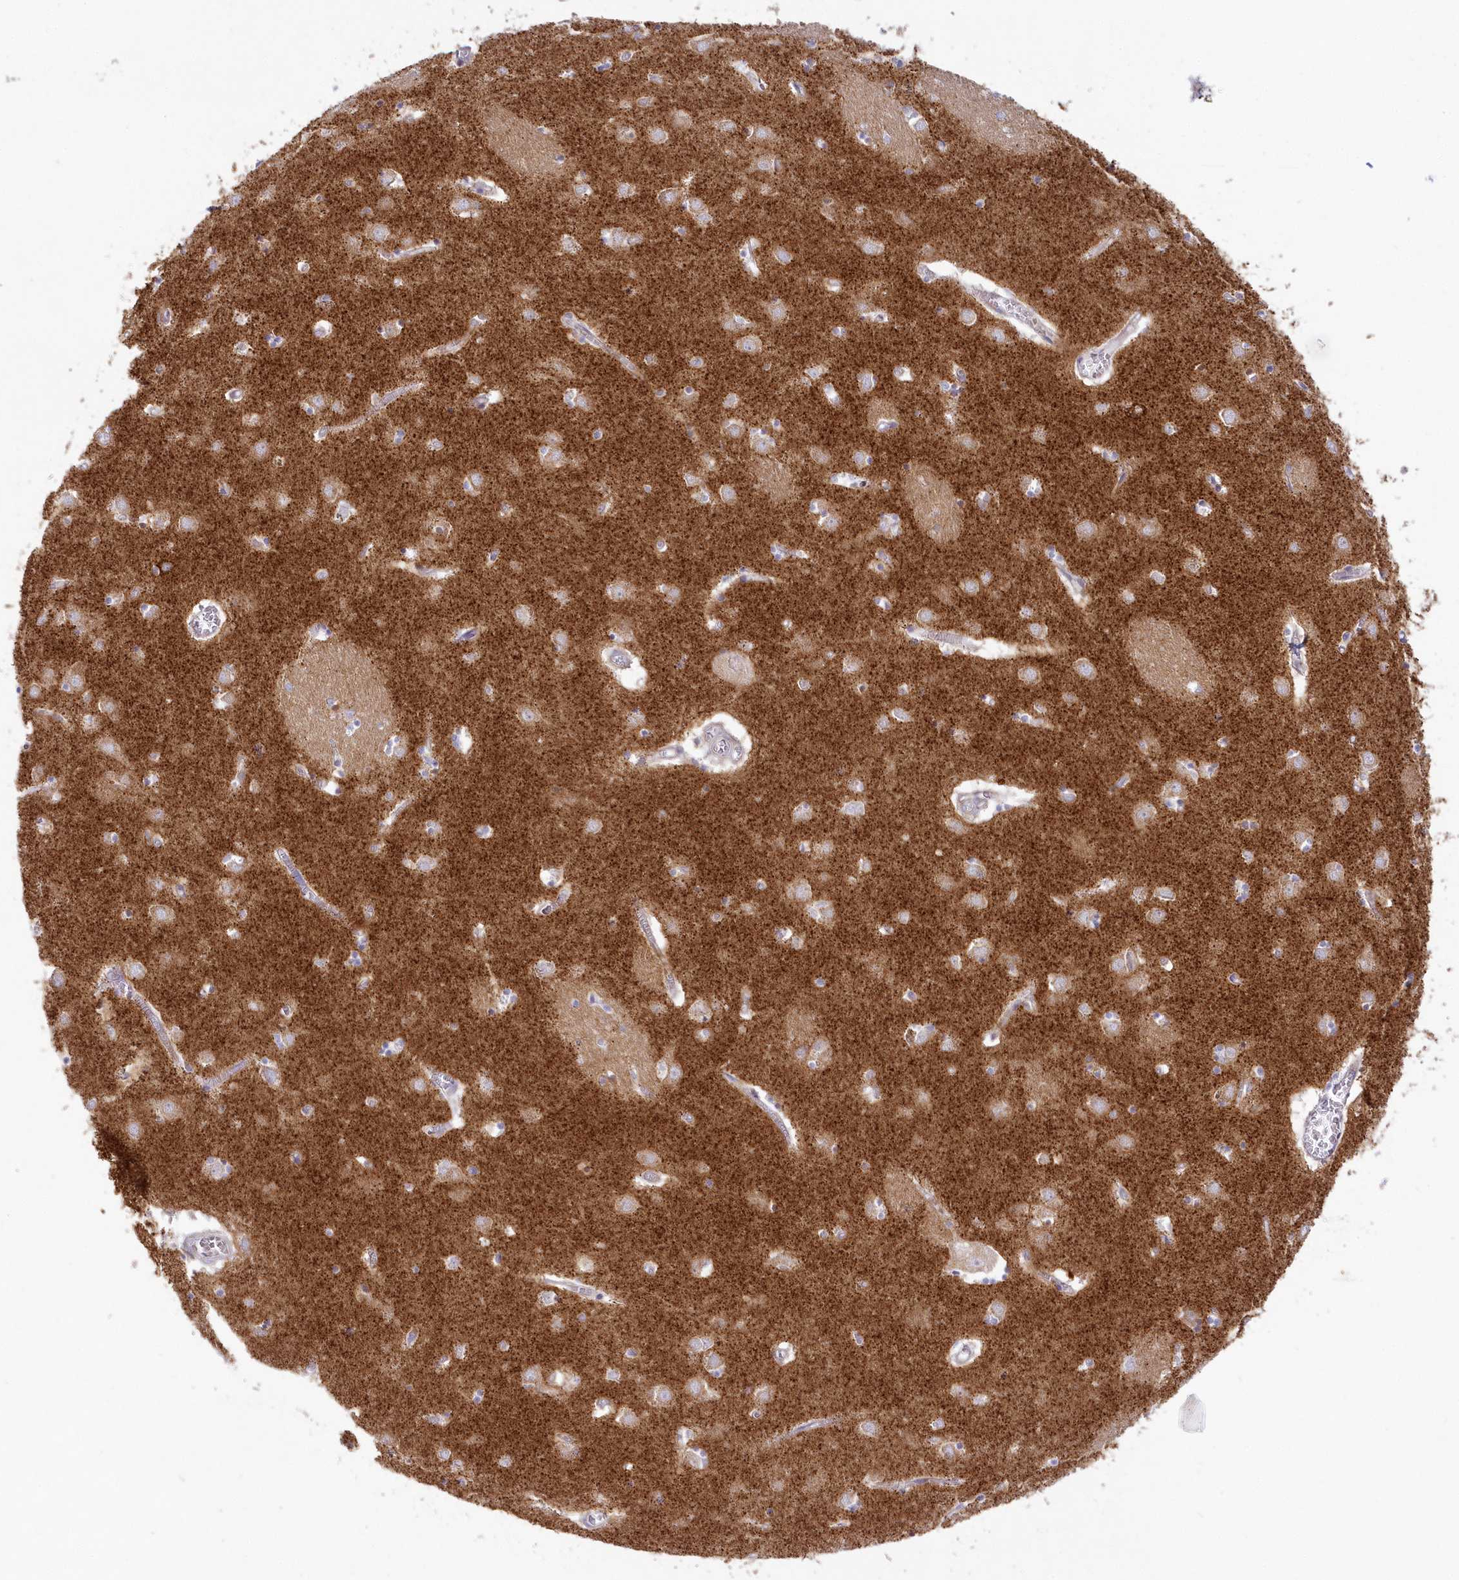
{"staining": {"intensity": "moderate", "quantity": "<25%", "location": "cytoplasmic/membranous"}, "tissue": "caudate", "cell_type": "Glial cells", "image_type": "normal", "snomed": [{"axis": "morphology", "description": "Normal tissue, NOS"}, {"axis": "topography", "description": "Lateral ventricle wall"}], "caption": "Unremarkable caudate was stained to show a protein in brown. There is low levels of moderate cytoplasmic/membranous positivity in about <25% of glial cells. (DAB IHC, brown staining for protein, blue staining for nuclei).", "gene": "TBC1D14", "patient": {"sex": "male", "age": 70}}